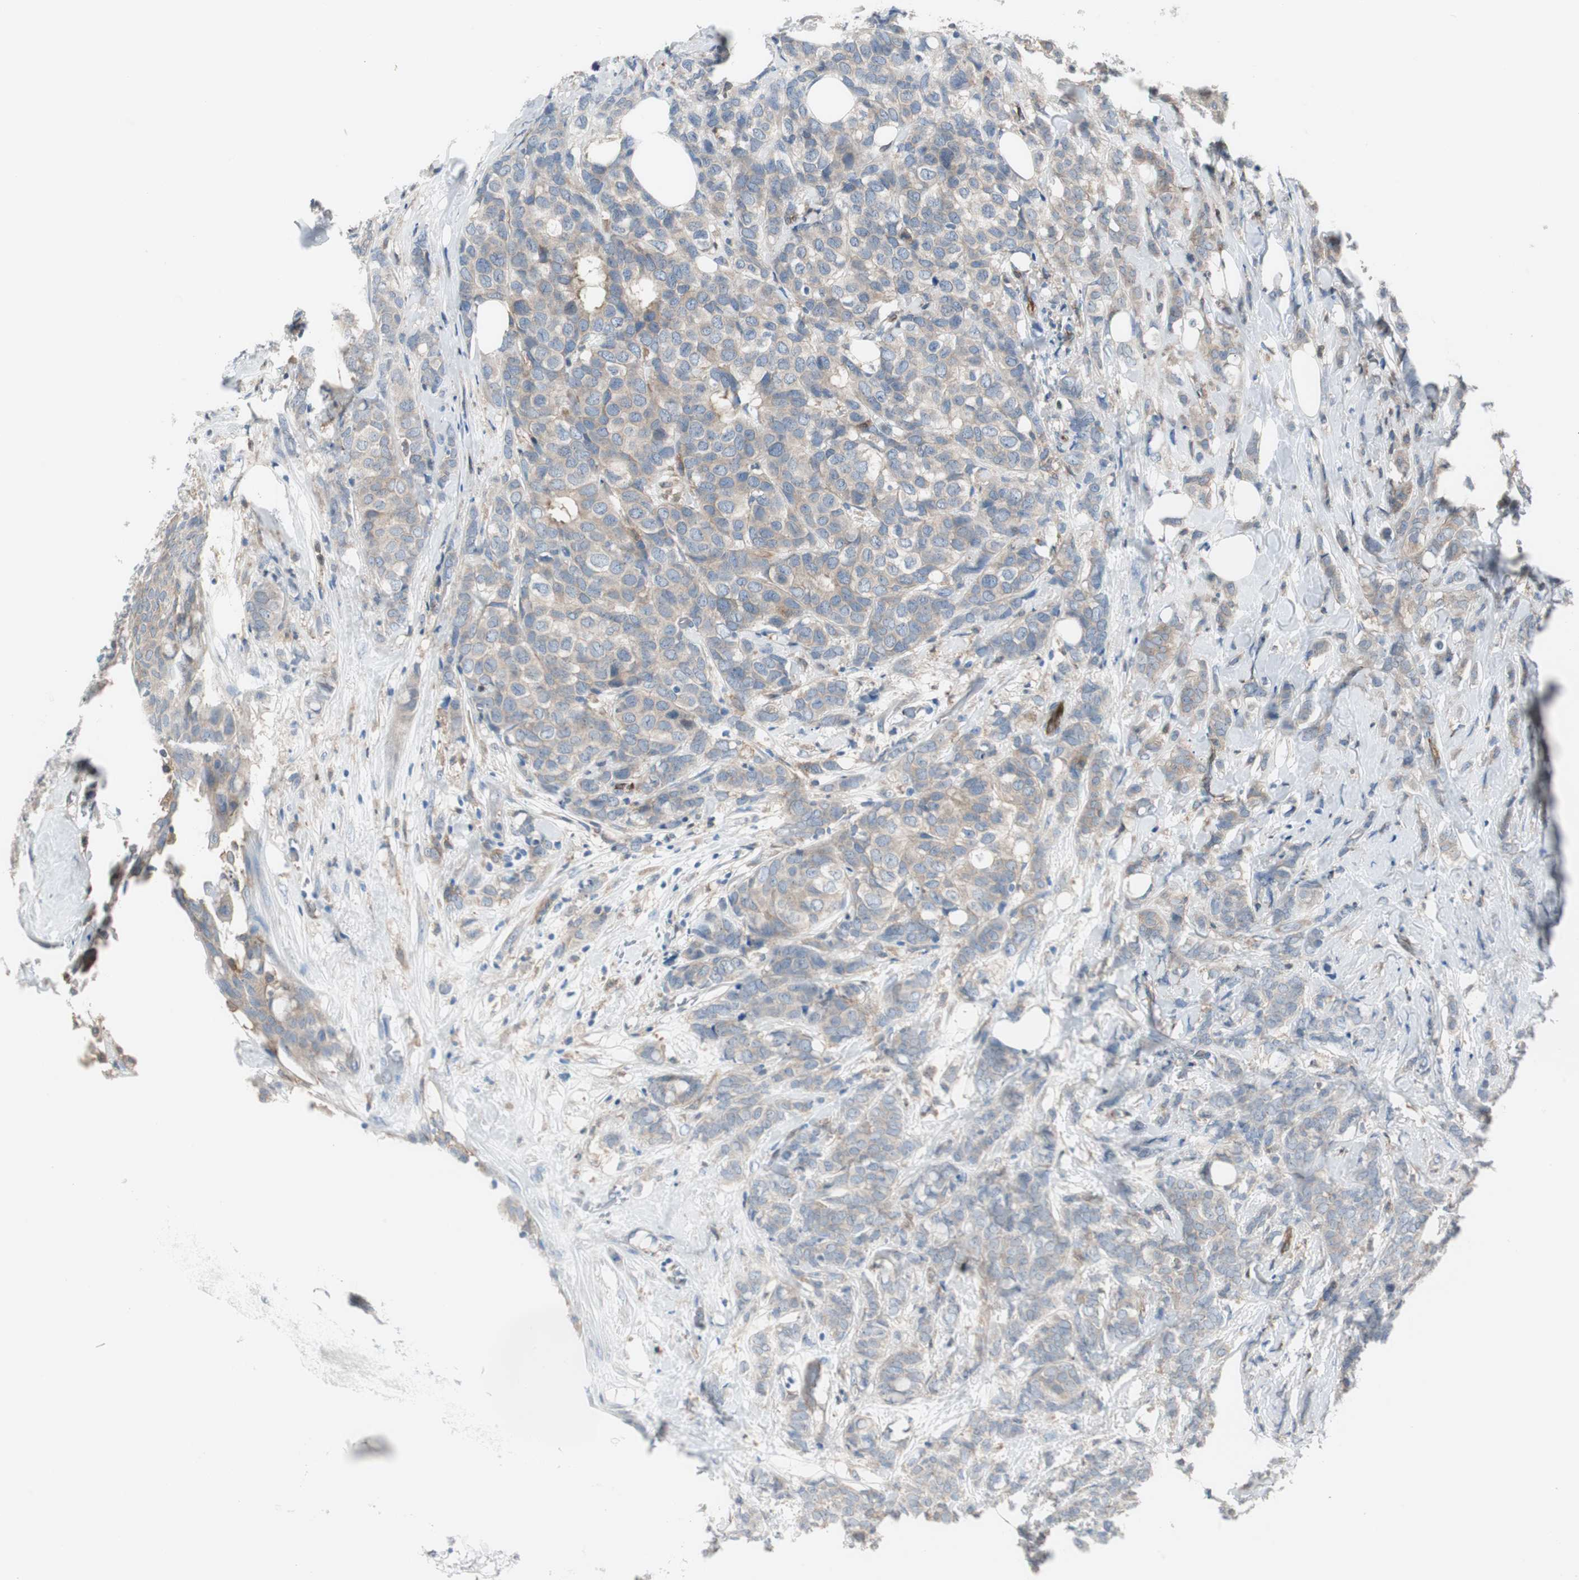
{"staining": {"intensity": "moderate", "quantity": ">75%", "location": "cytoplasmic/membranous"}, "tissue": "breast cancer", "cell_type": "Tumor cells", "image_type": "cancer", "snomed": [{"axis": "morphology", "description": "Lobular carcinoma"}, {"axis": "topography", "description": "Breast"}], "caption": "Breast cancer (lobular carcinoma) tissue demonstrates moderate cytoplasmic/membranous staining in approximately >75% of tumor cells, visualized by immunohistochemistry. (IHC, brightfield microscopy, high magnification).", "gene": "SWAP70", "patient": {"sex": "female", "age": 60}}